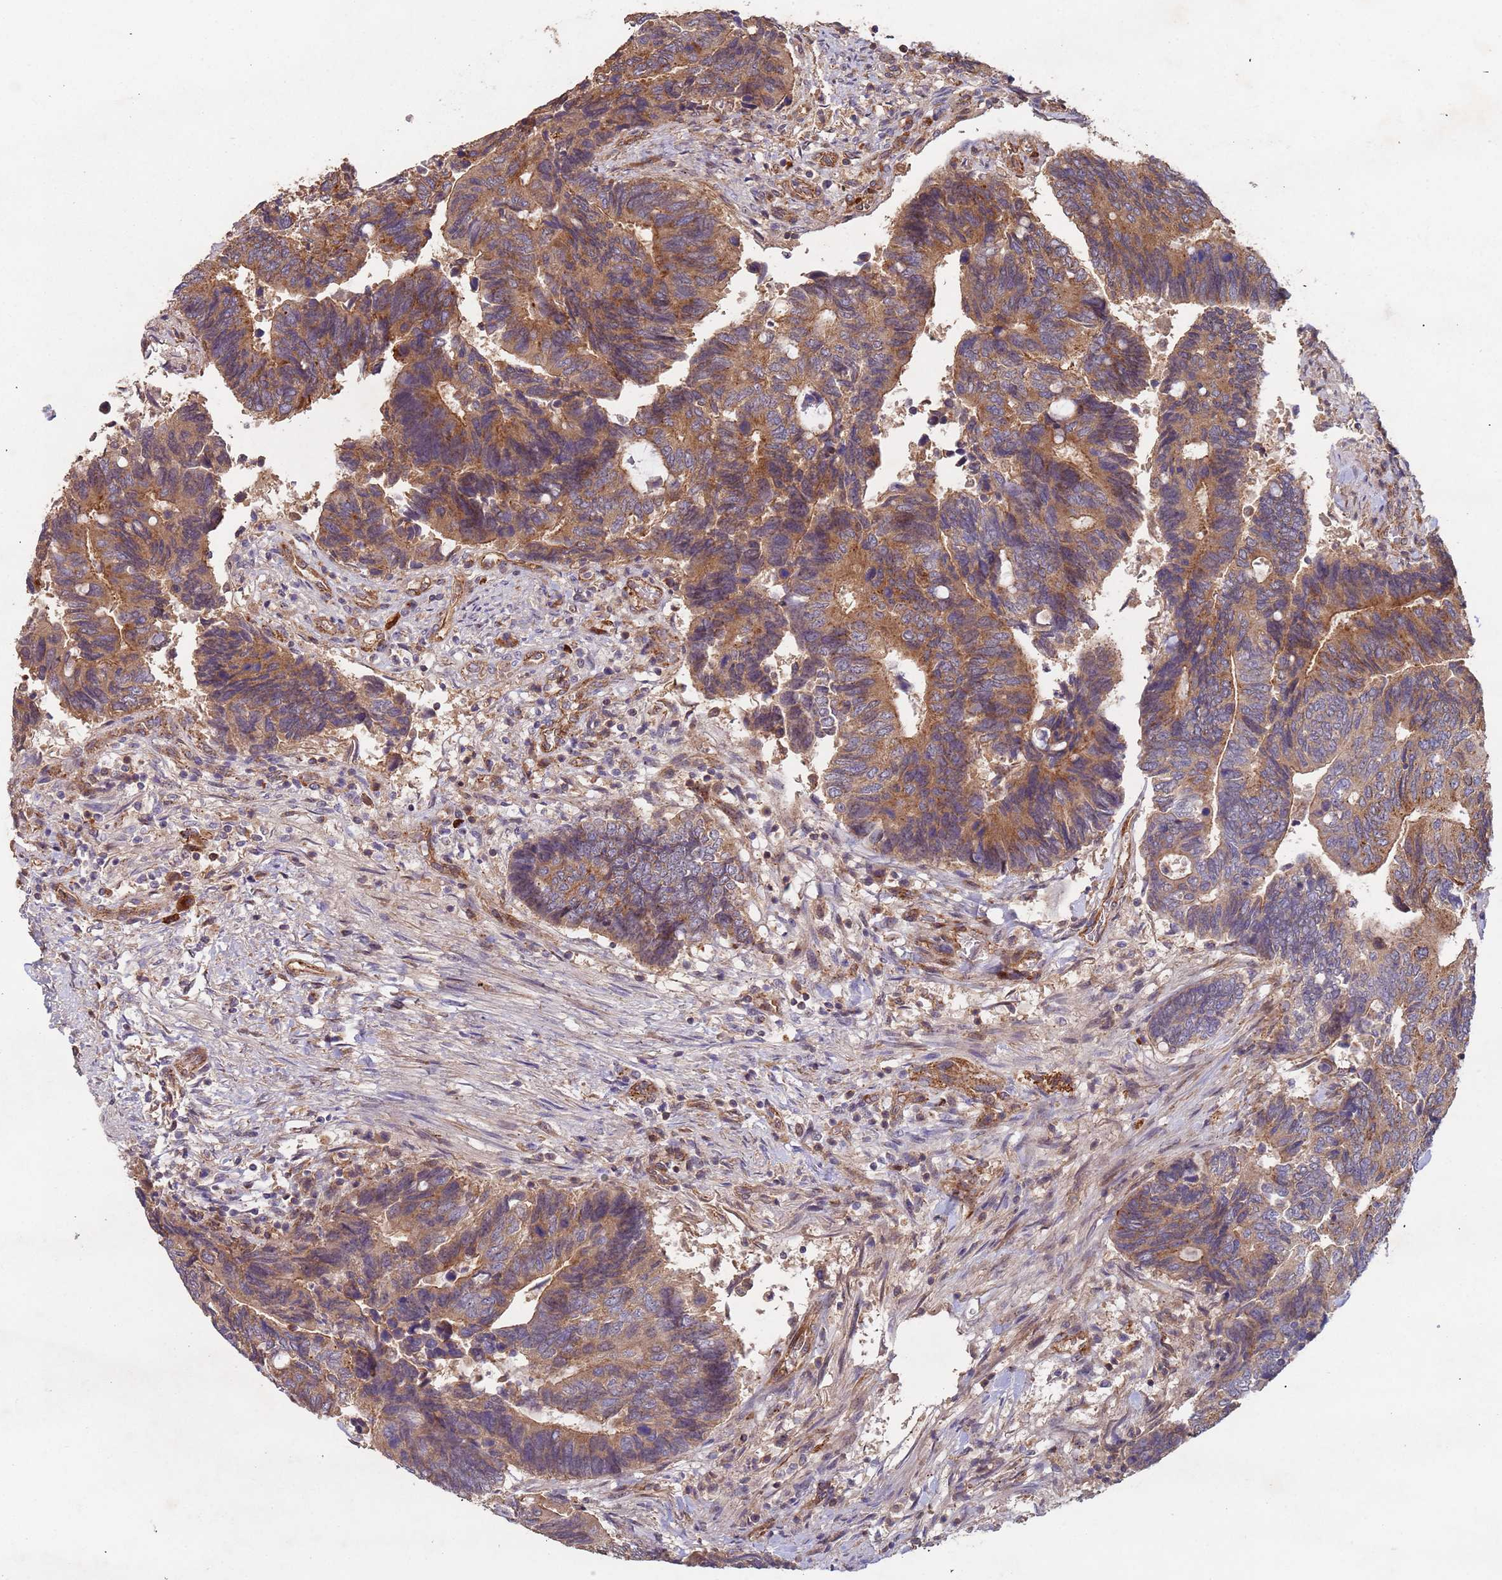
{"staining": {"intensity": "moderate", "quantity": ">75%", "location": "cytoplasmic/membranous"}, "tissue": "colorectal cancer", "cell_type": "Tumor cells", "image_type": "cancer", "snomed": [{"axis": "morphology", "description": "Adenocarcinoma, NOS"}, {"axis": "topography", "description": "Colon"}], "caption": "A brown stain shows moderate cytoplasmic/membranous expression of a protein in colorectal adenocarcinoma tumor cells. (IHC, brightfield microscopy, high magnification).", "gene": "KANSL1L", "patient": {"sex": "male", "age": 87}}